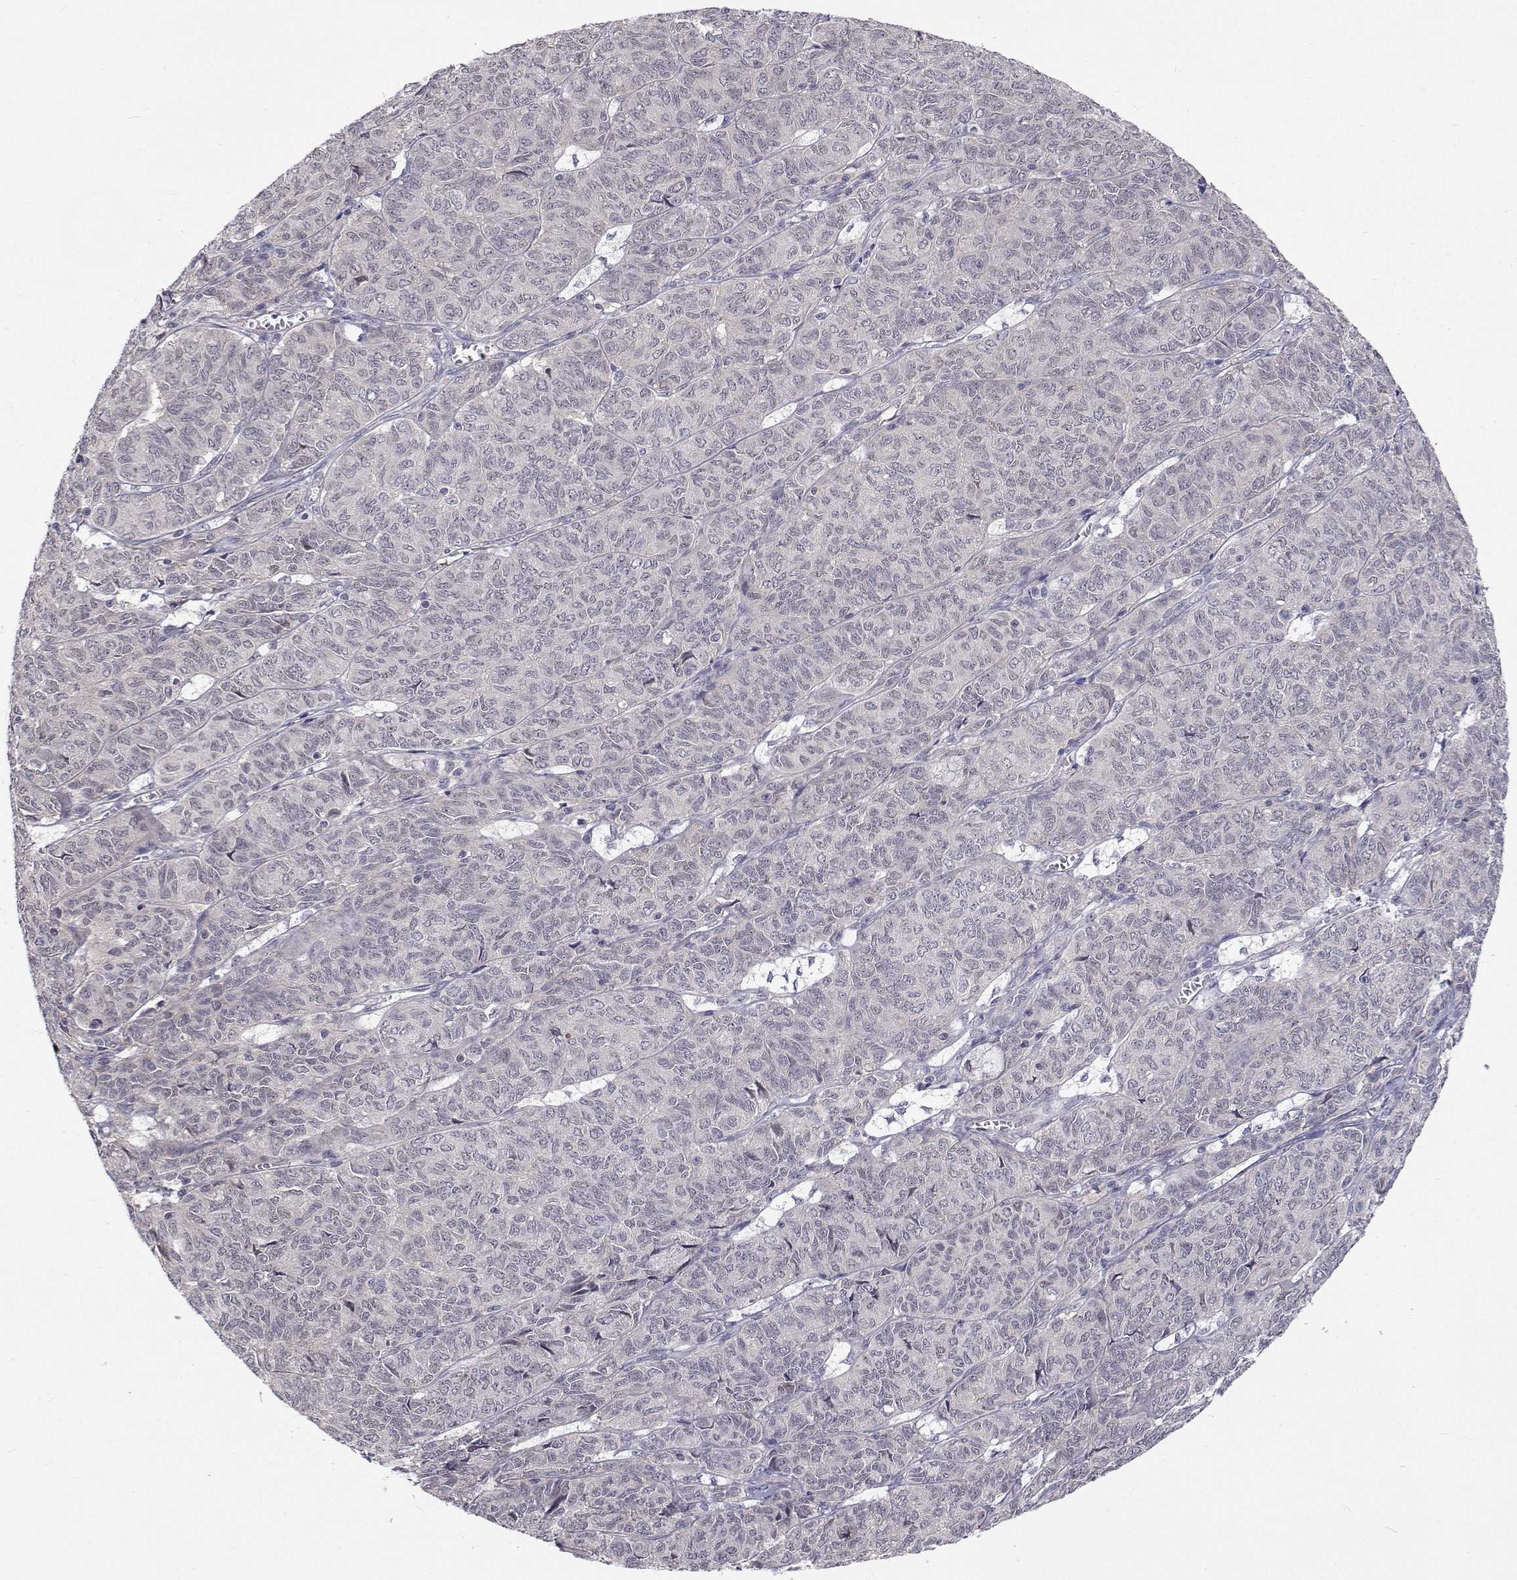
{"staining": {"intensity": "negative", "quantity": "none", "location": "none"}, "tissue": "ovarian cancer", "cell_type": "Tumor cells", "image_type": "cancer", "snomed": [{"axis": "morphology", "description": "Carcinoma, endometroid"}, {"axis": "topography", "description": "Ovary"}], "caption": "Ovarian cancer (endometroid carcinoma) was stained to show a protein in brown. There is no significant positivity in tumor cells.", "gene": "MYPN", "patient": {"sex": "female", "age": 80}}